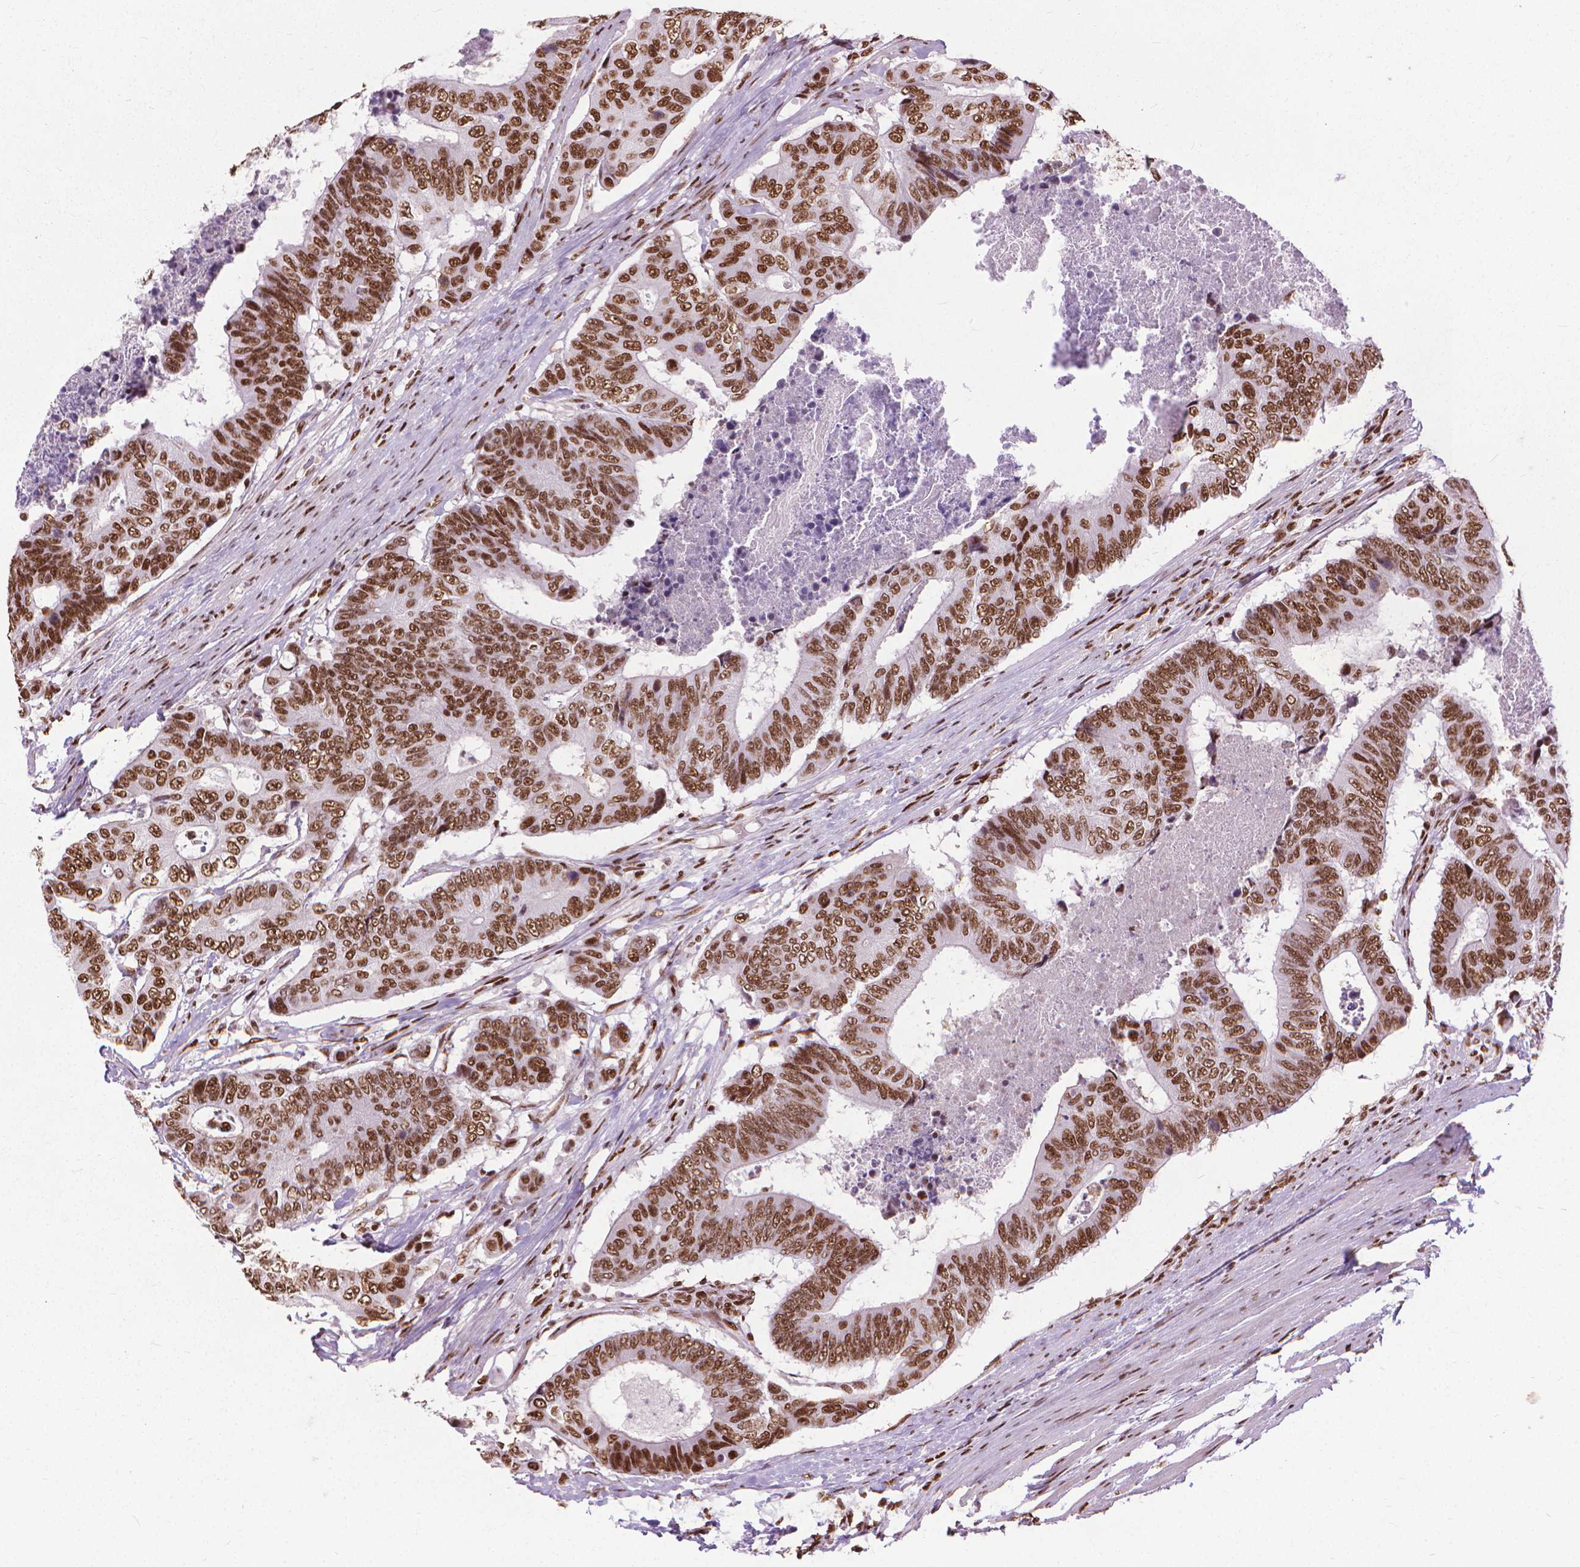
{"staining": {"intensity": "moderate", "quantity": ">75%", "location": "nuclear"}, "tissue": "colorectal cancer", "cell_type": "Tumor cells", "image_type": "cancer", "snomed": [{"axis": "morphology", "description": "Adenocarcinoma, NOS"}, {"axis": "topography", "description": "Colon"}], "caption": "Colorectal cancer tissue exhibits moderate nuclear staining in about >75% of tumor cells, visualized by immunohistochemistry. The protein of interest is shown in brown color, while the nuclei are stained blue.", "gene": "AKAP8", "patient": {"sex": "female", "age": 48}}